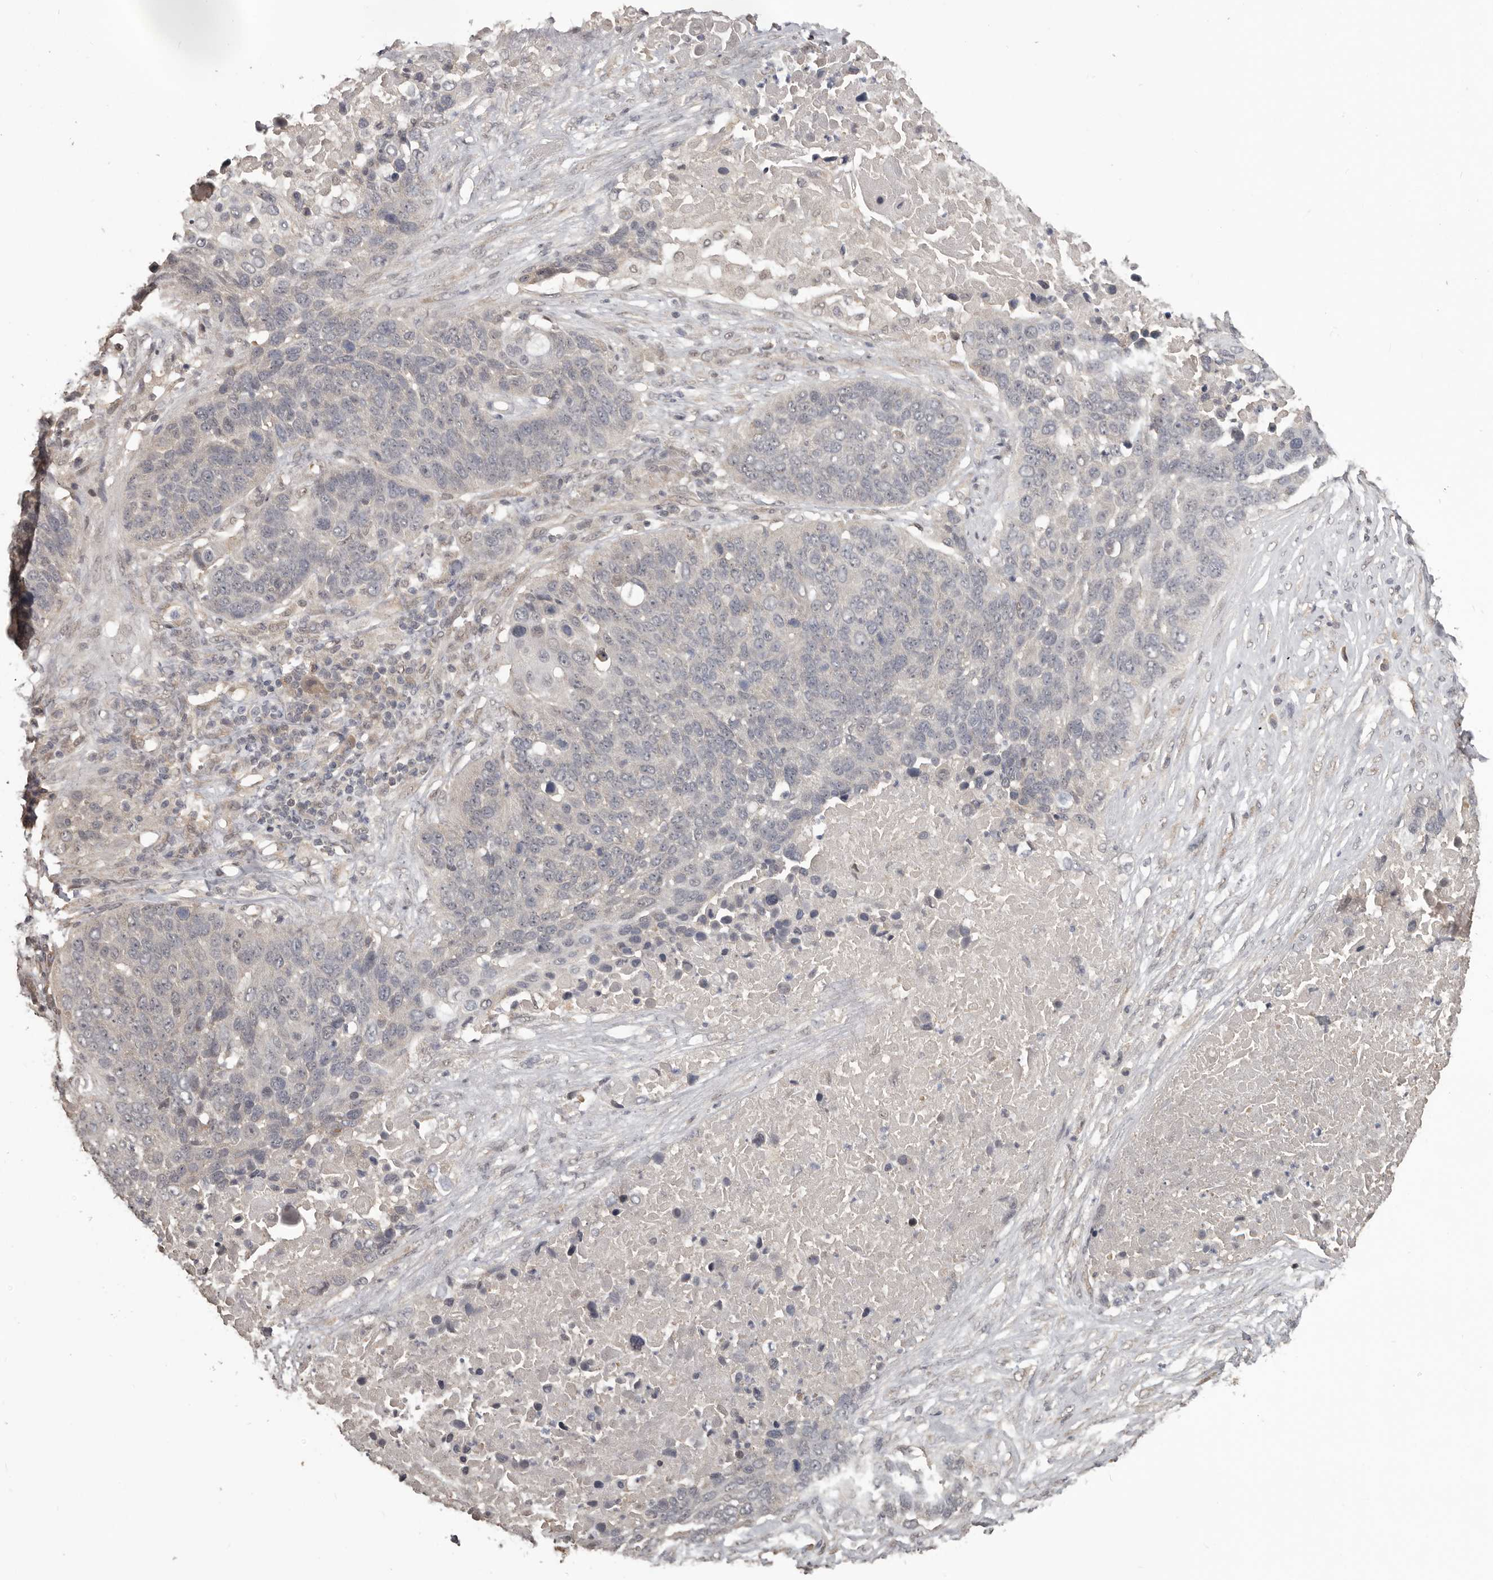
{"staining": {"intensity": "negative", "quantity": "none", "location": "none"}, "tissue": "lung cancer", "cell_type": "Tumor cells", "image_type": "cancer", "snomed": [{"axis": "morphology", "description": "Squamous cell carcinoma, NOS"}, {"axis": "topography", "description": "Lung"}], "caption": "A micrograph of squamous cell carcinoma (lung) stained for a protein exhibits no brown staining in tumor cells.", "gene": "ZFP14", "patient": {"sex": "male", "age": 66}}